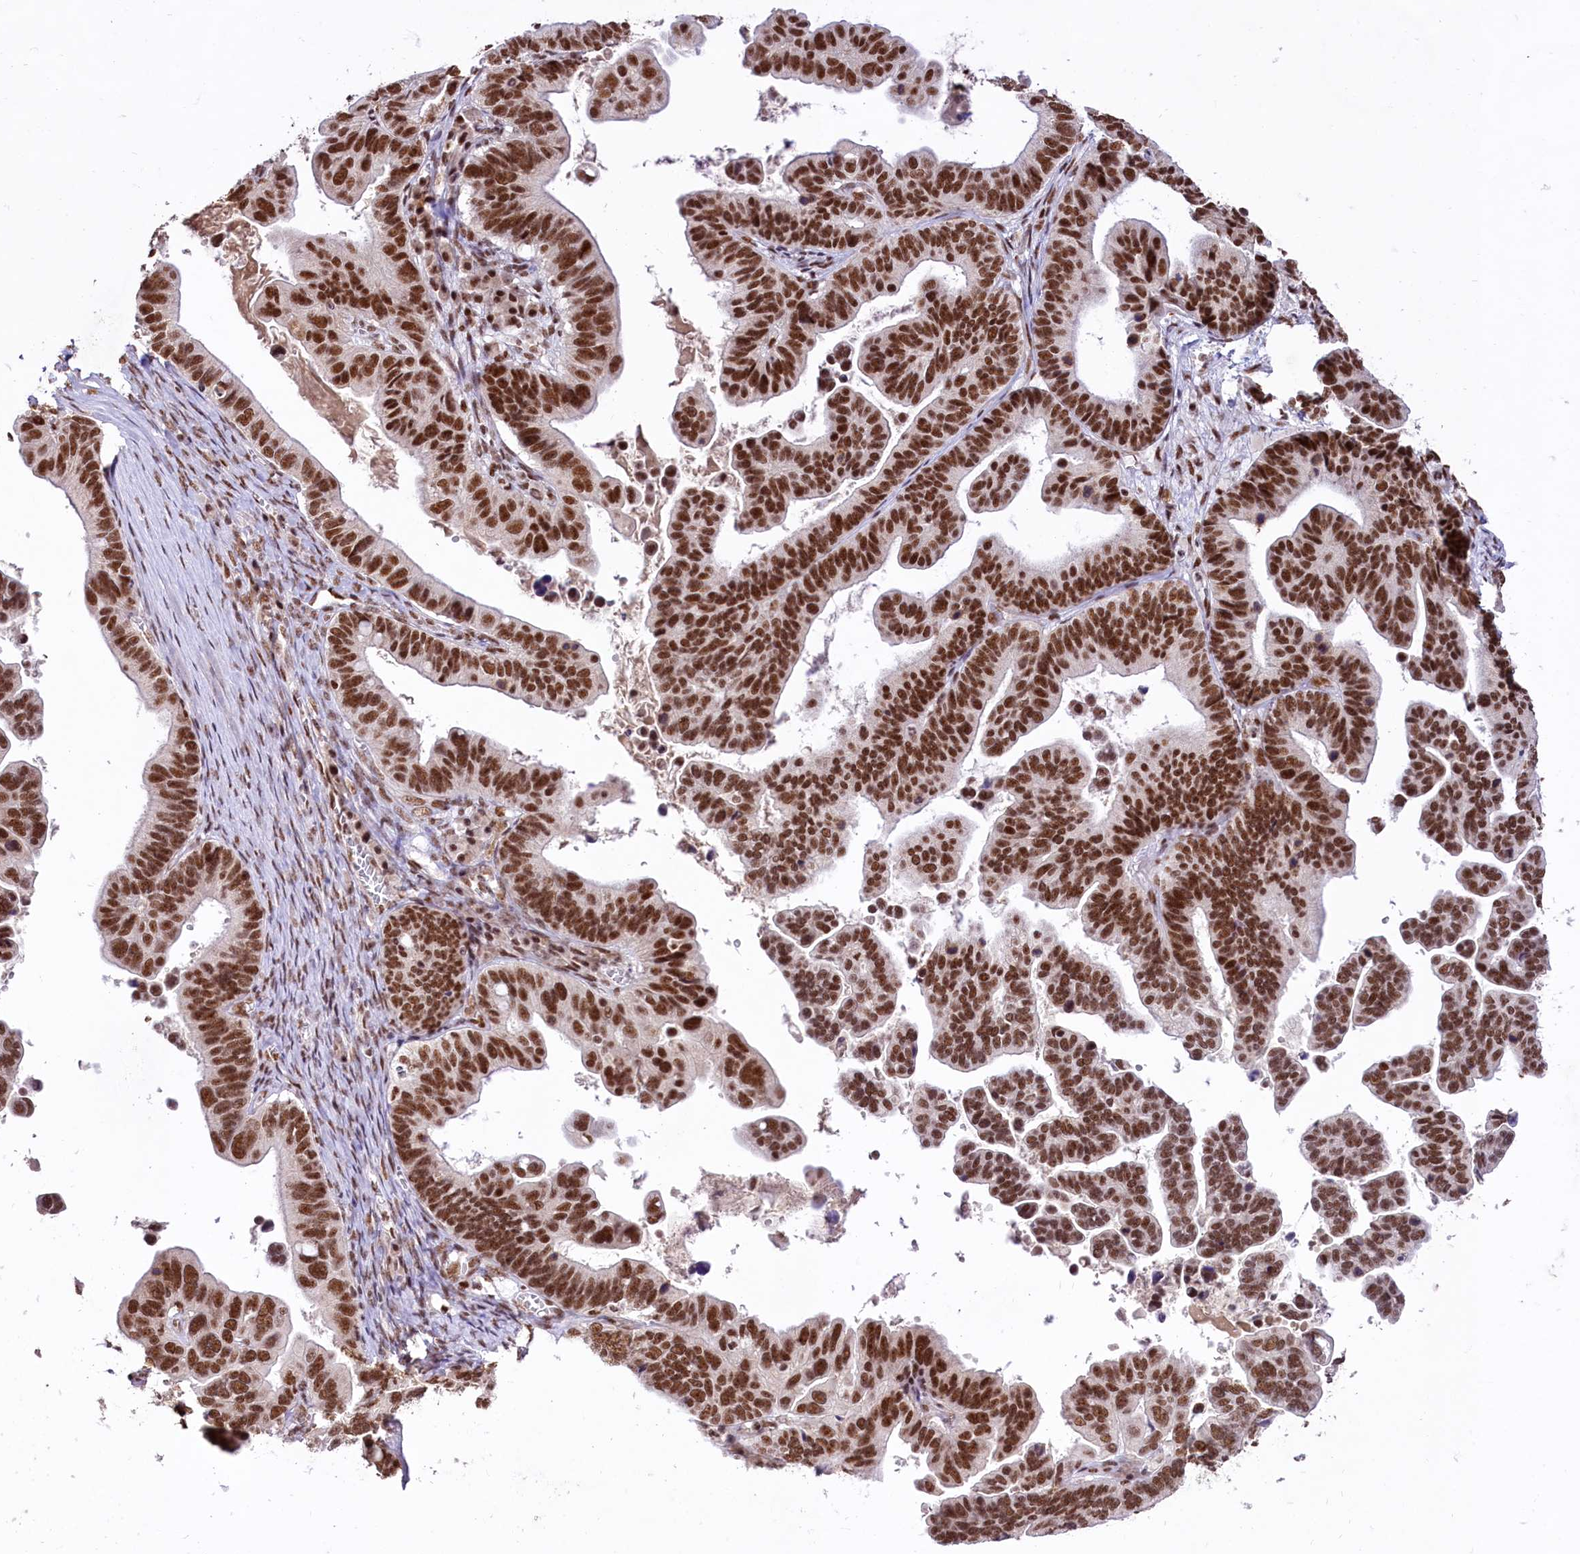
{"staining": {"intensity": "strong", "quantity": ">75%", "location": "nuclear"}, "tissue": "ovarian cancer", "cell_type": "Tumor cells", "image_type": "cancer", "snomed": [{"axis": "morphology", "description": "Cystadenocarcinoma, serous, NOS"}, {"axis": "topography", "description": "Ovary"}], "caption": "Immunohistochemistry (IHC) image of ovarian cancer stained for a protein (brown), which exhibits high levels of strong nuclear positivity in approximately >75% of tumor cells.", "gene": "HIRA", "patient": {"sex": "female", "age": 56}}